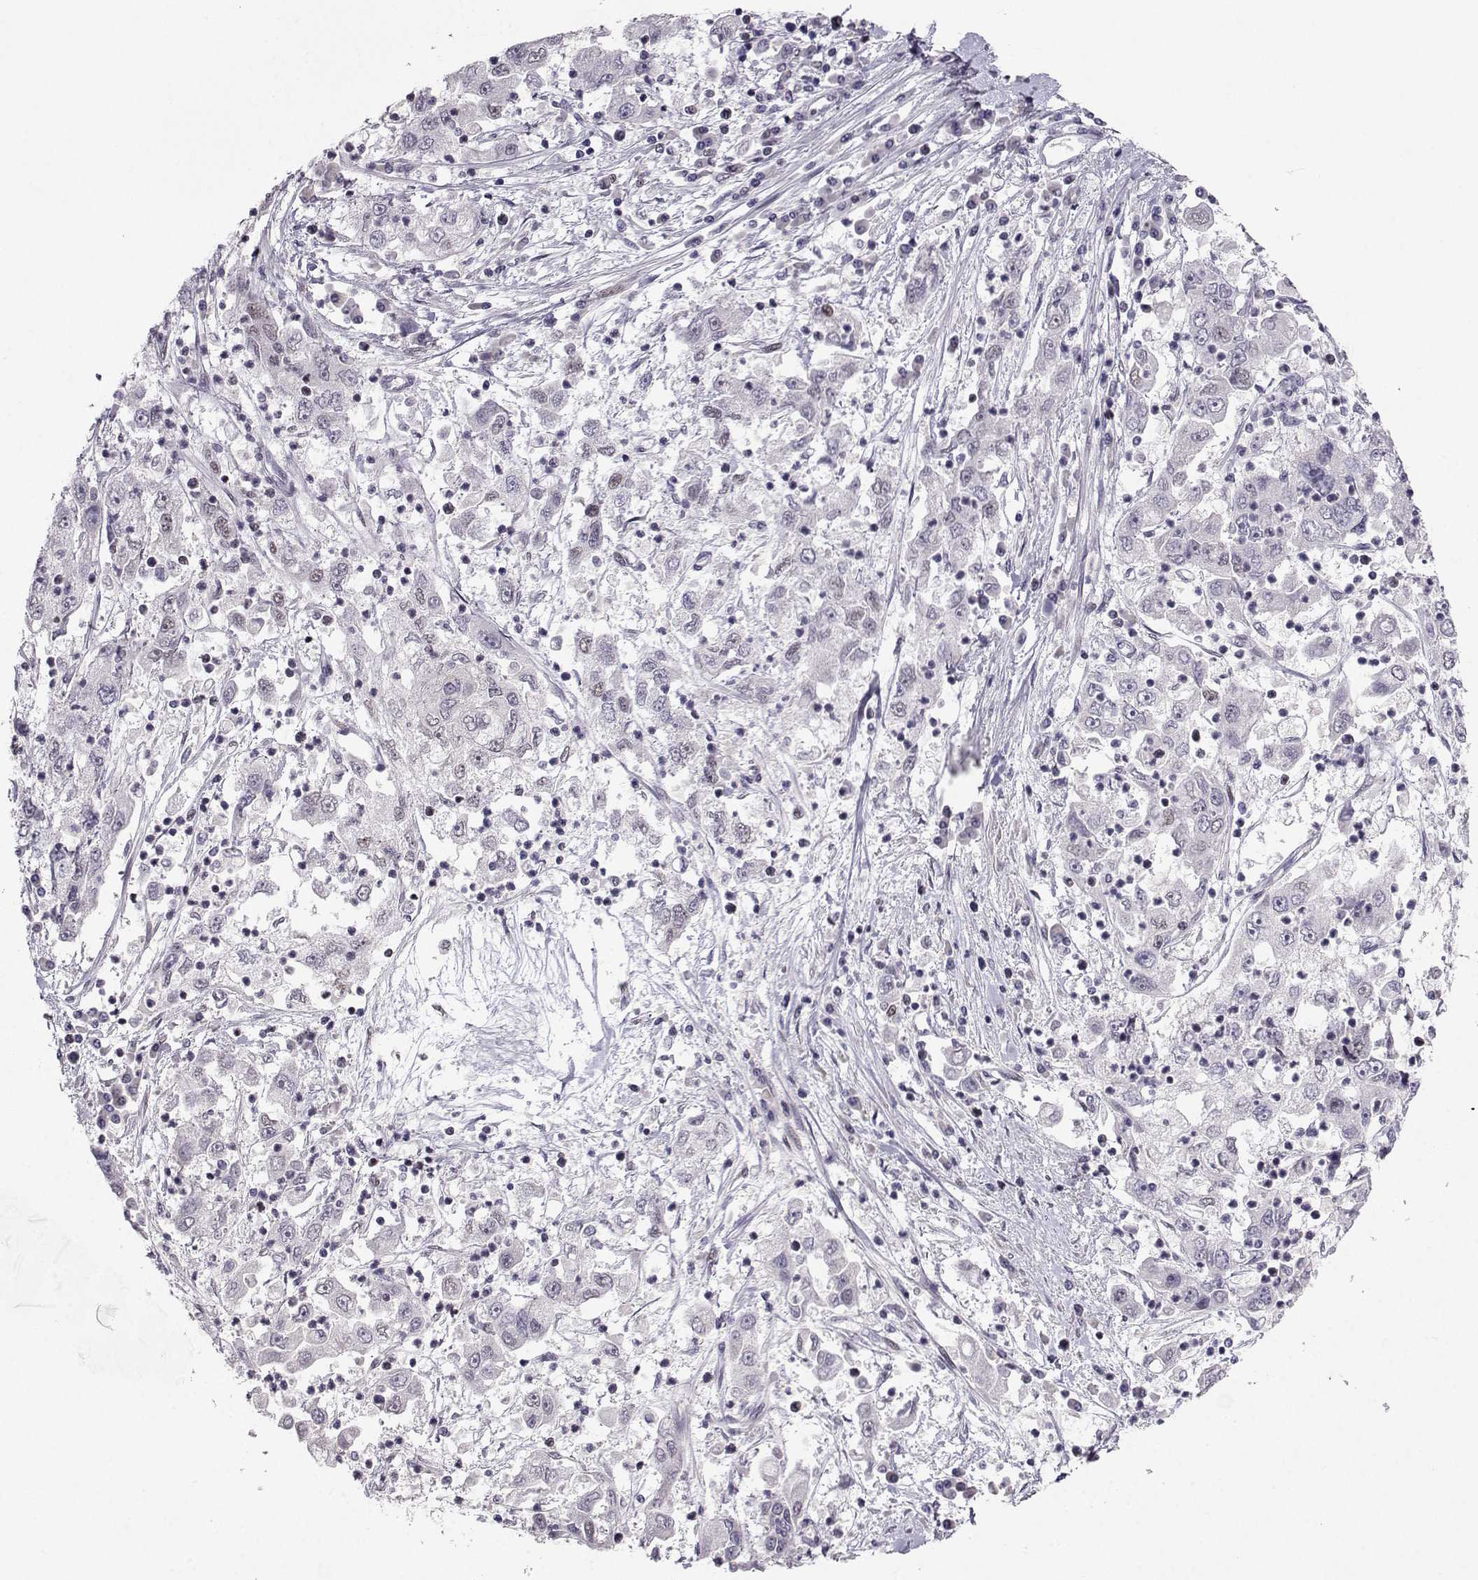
{"staining": {"intensity": "negative", "quantity": "none", "location": "none"}, "tissue": "cervical cancer", "cell_type": "Tumor cells", "image_type": "cancer", "snomed": [{"axis": "morphology", "description": "Squamous cell carcinoma, NOS"}, {"axis": "topography", "description": "Cervix"}], "caption": "This histopathology image is of cervical squamous cell carcinoma stained with immunohistochemistry to label a protein in brown with the nuclei are counter-stained blue. There is no positivity in tumor cells. (DAB (3,3'-diaminobenzidine) immunohistochemistry, high magnification).", "gene": "LIN28A", "patient": {"sex": "female", "age": 36}}